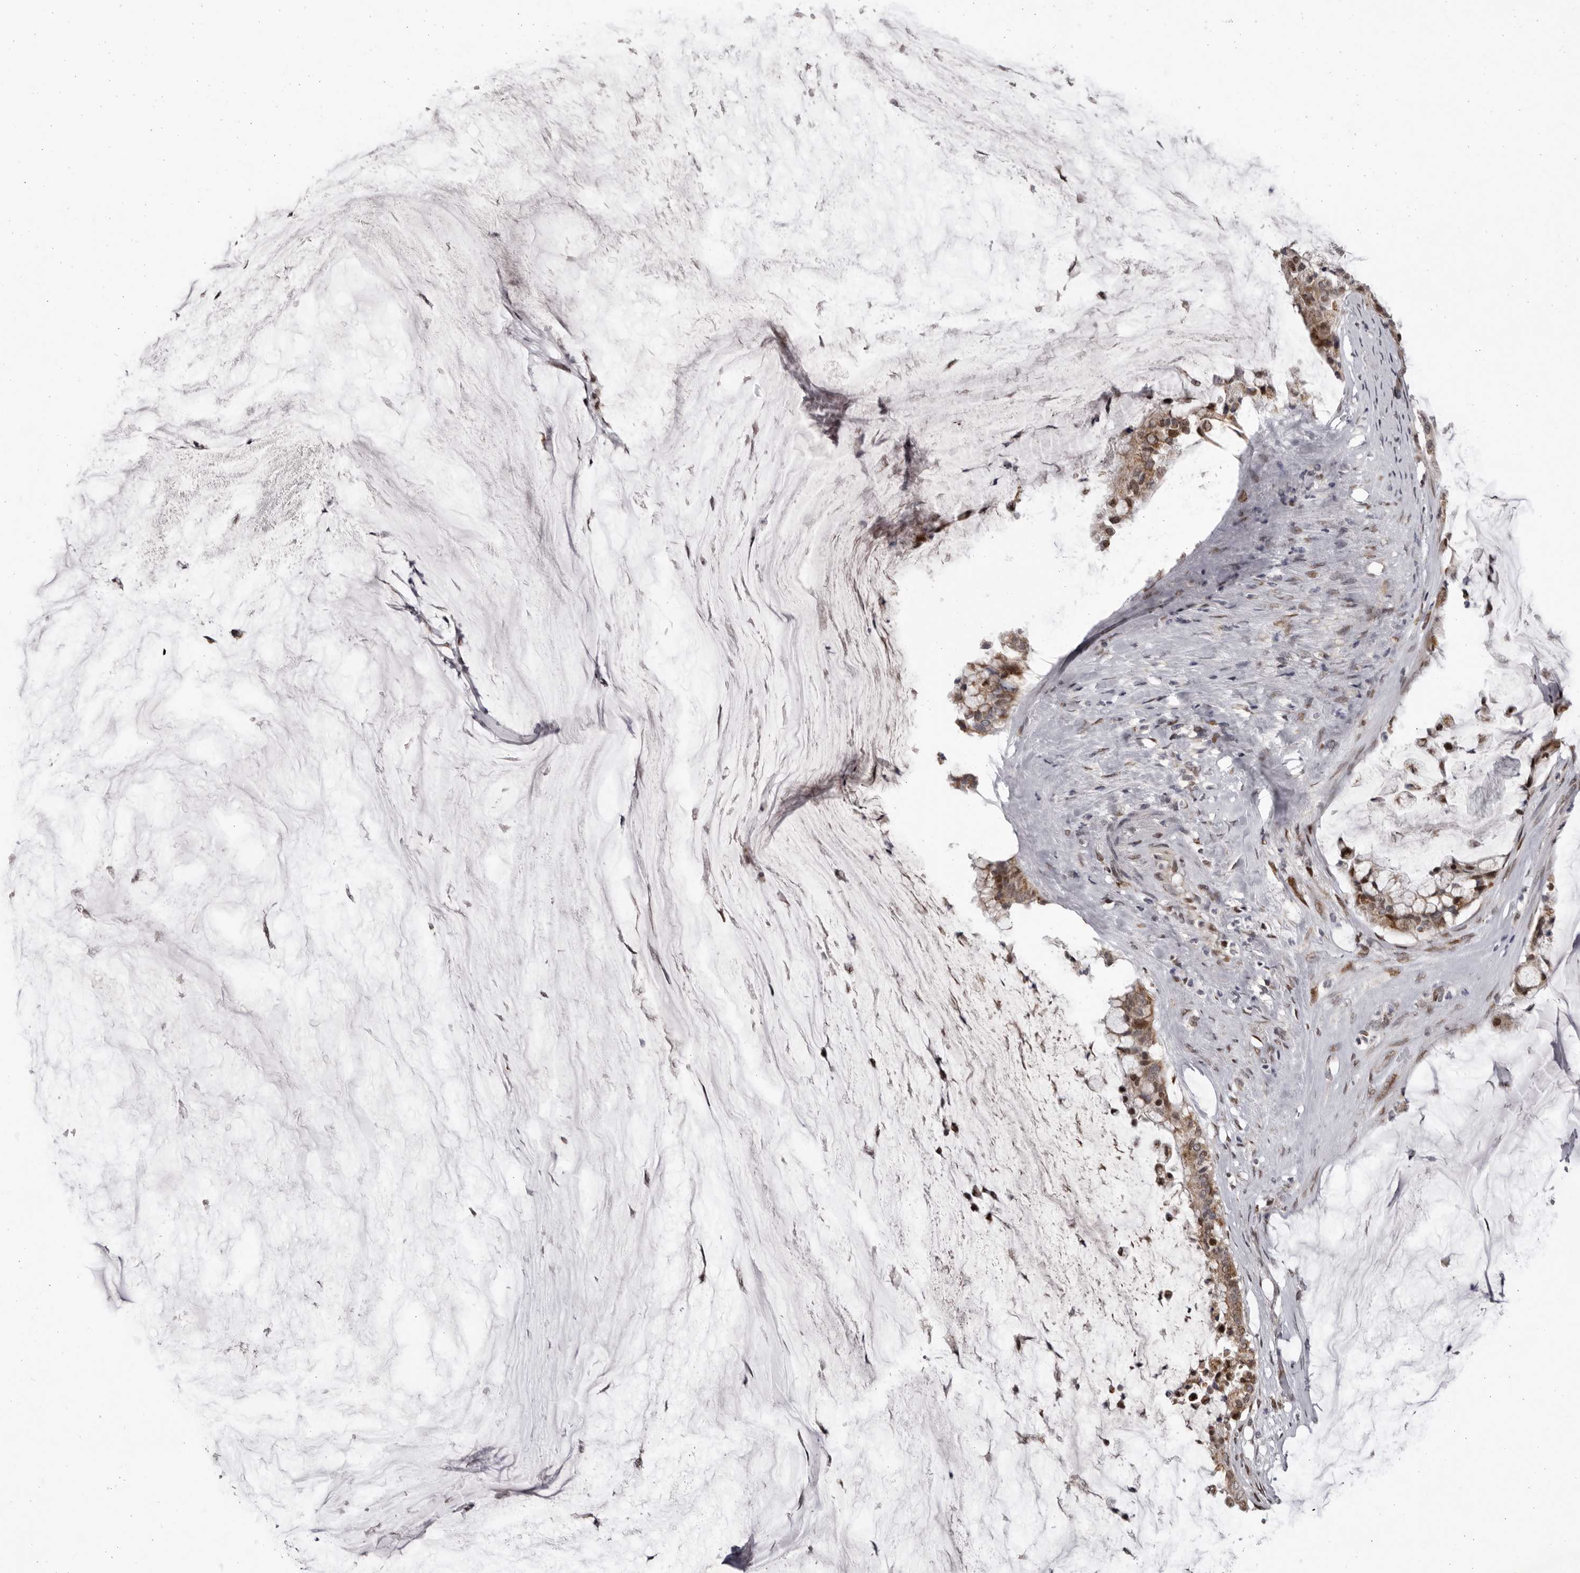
{"staining": {"intensity": "moderate", "quantity": ">75%", "location": "cytoplasmic/membranous,nuclear"}, "tissue": "pancreatic cancer", "cell_type": "Tumor cells", "image_type": "cancer", "snomed": [{"axis": "morphology", "description": "Adenocarcinoma, NOS"}, {"axis": "topography", "description": "Pancreas"}], "caption": "Immunohistochemistry histopathology image of adenocarcinoma (pancreatic) stained for a protein (brown), which shows medium levels of moderate cytoplasmic/membranous and nuclear expression in about >75% of tumor cells.", "gene": "C17orf99", "patient": {"sex": "male", "age": 41}}